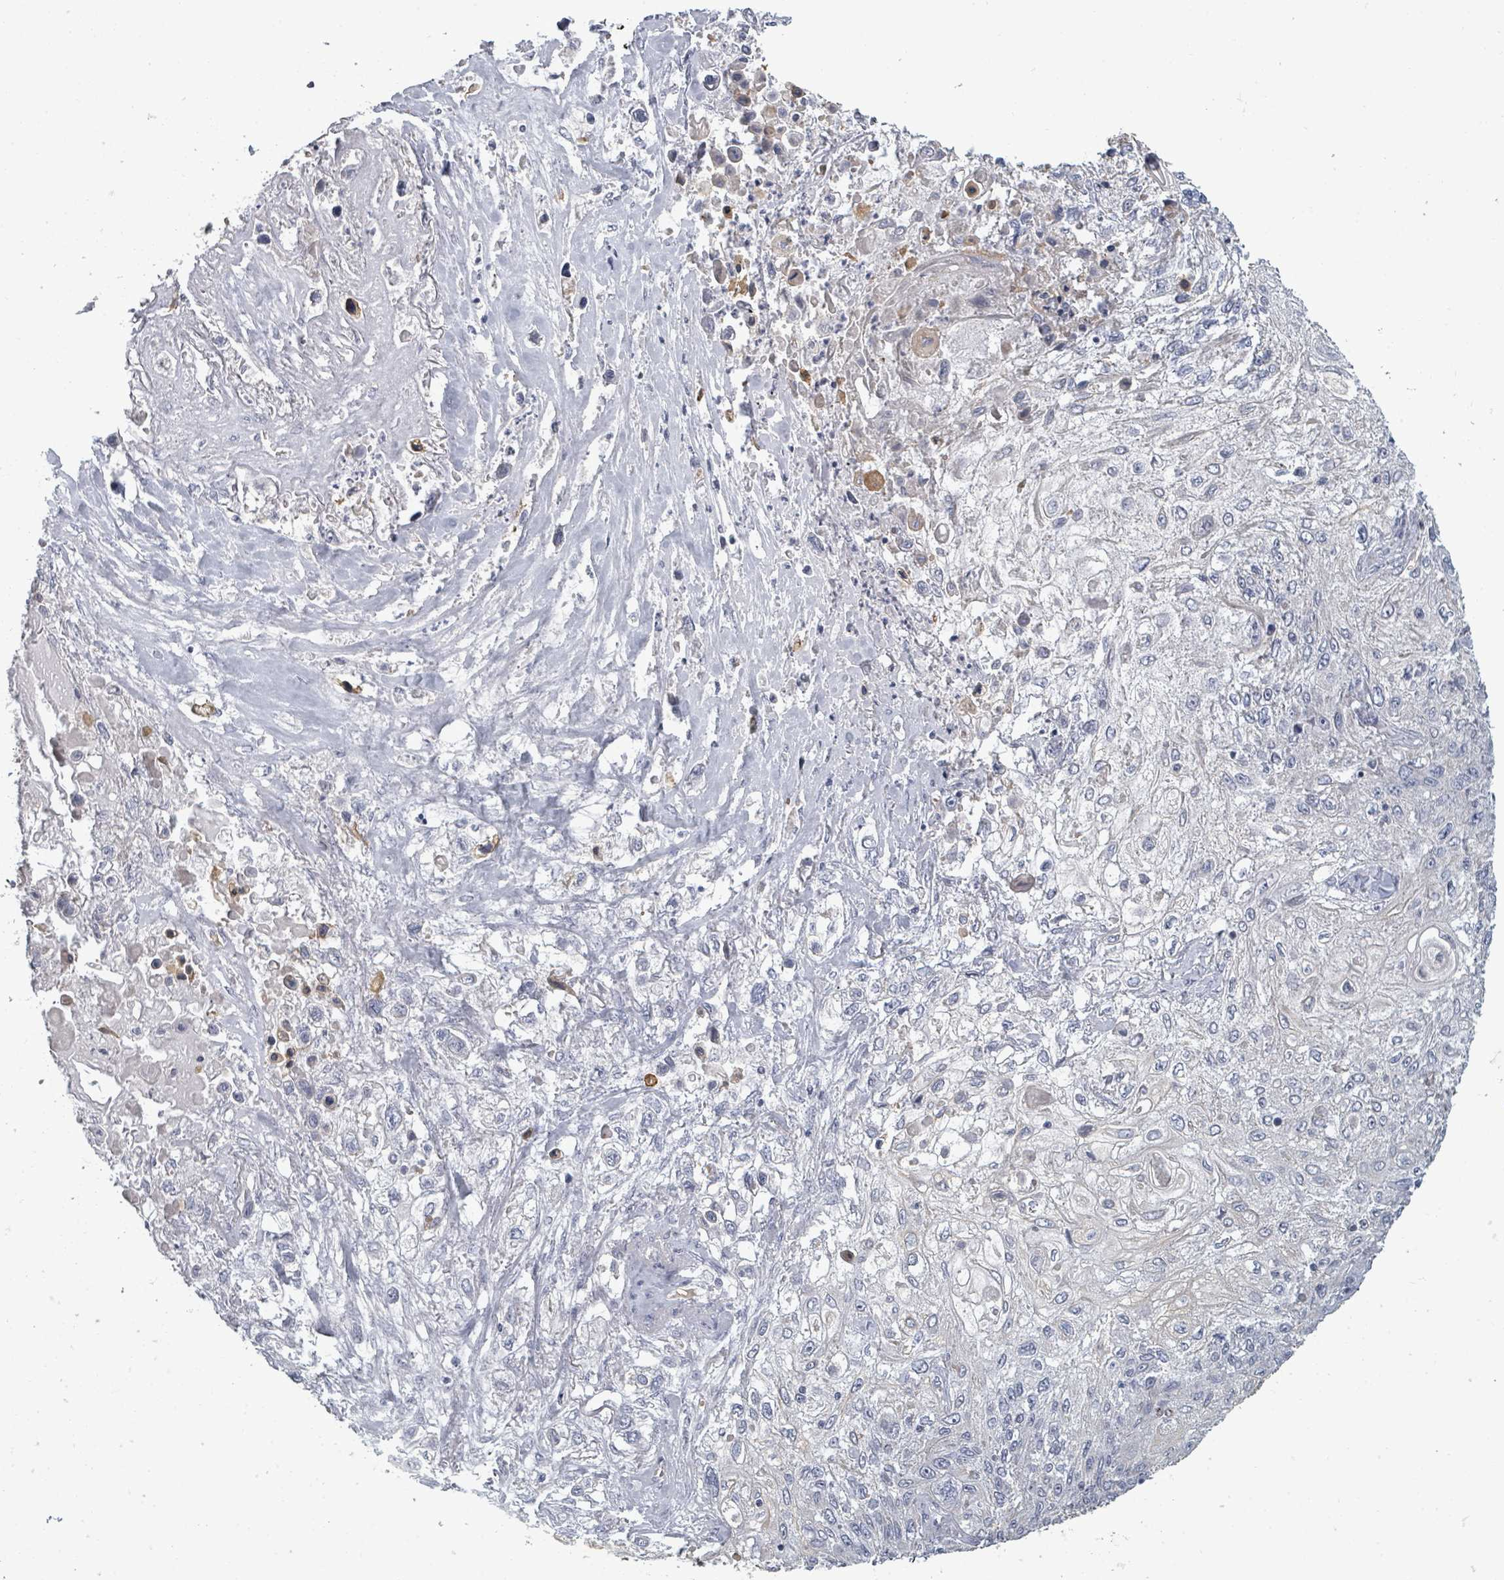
{"staining": {"intensity": "negative", "quantity": "none", "location": "none"}, "tissue": "lung cancer", "cell_type": "Tumor cells", "image_type": "cancer", "snomed": [{"axis": "morphology", "description": "Squamous cell carcinoma, NOS"}, {"axis": "topography", "description": "Lung"}], "caption": "This is an IHC photomicrograph of lung cancer (squamous cell carcinoma). There is no positivity in tumor cells.", "gene": "ASB12", "patient": {"sex": "female", "age": 69}}